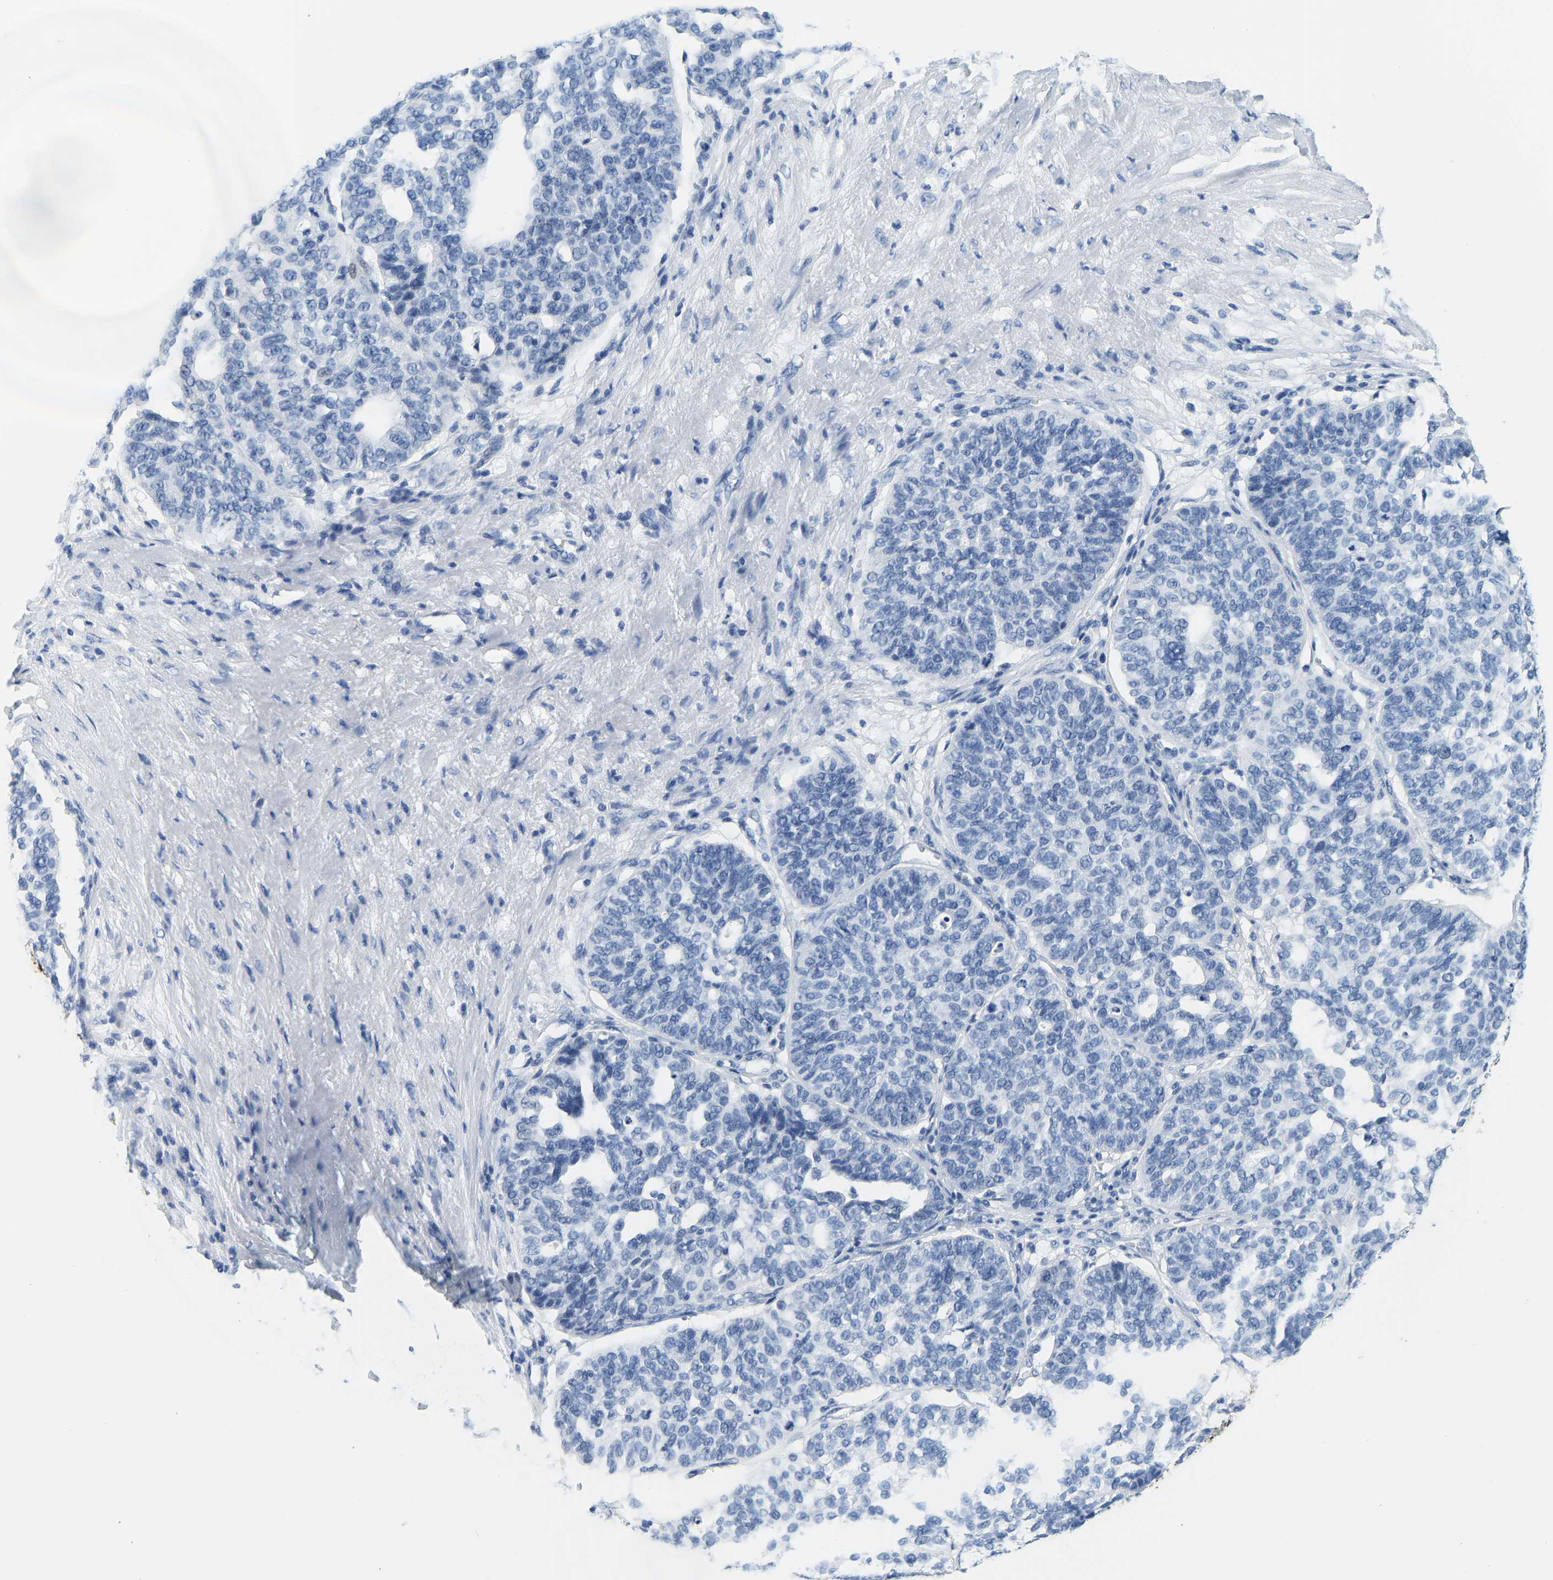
{"staining": {"intensity": "negative", "quantity": "none", "location": "none"}, "tissue": "ovarian cancer", "cell_type": "Tumor cells", "image_type": "cancer", "snomed": [{"axis": "morphology", "description": "Cystadenocarcinoma, serous, NOS"}, {"axis": "topography", "description": "Ovary"}], "caption": "Human ovarian serous cystadenocarcinoma stained for a protein using immunohistochemistry (IHC) exhibits no positivity in tumor cells.", "gene": "SERPINB3", "patient": {"sex": "female", "age": 59}}